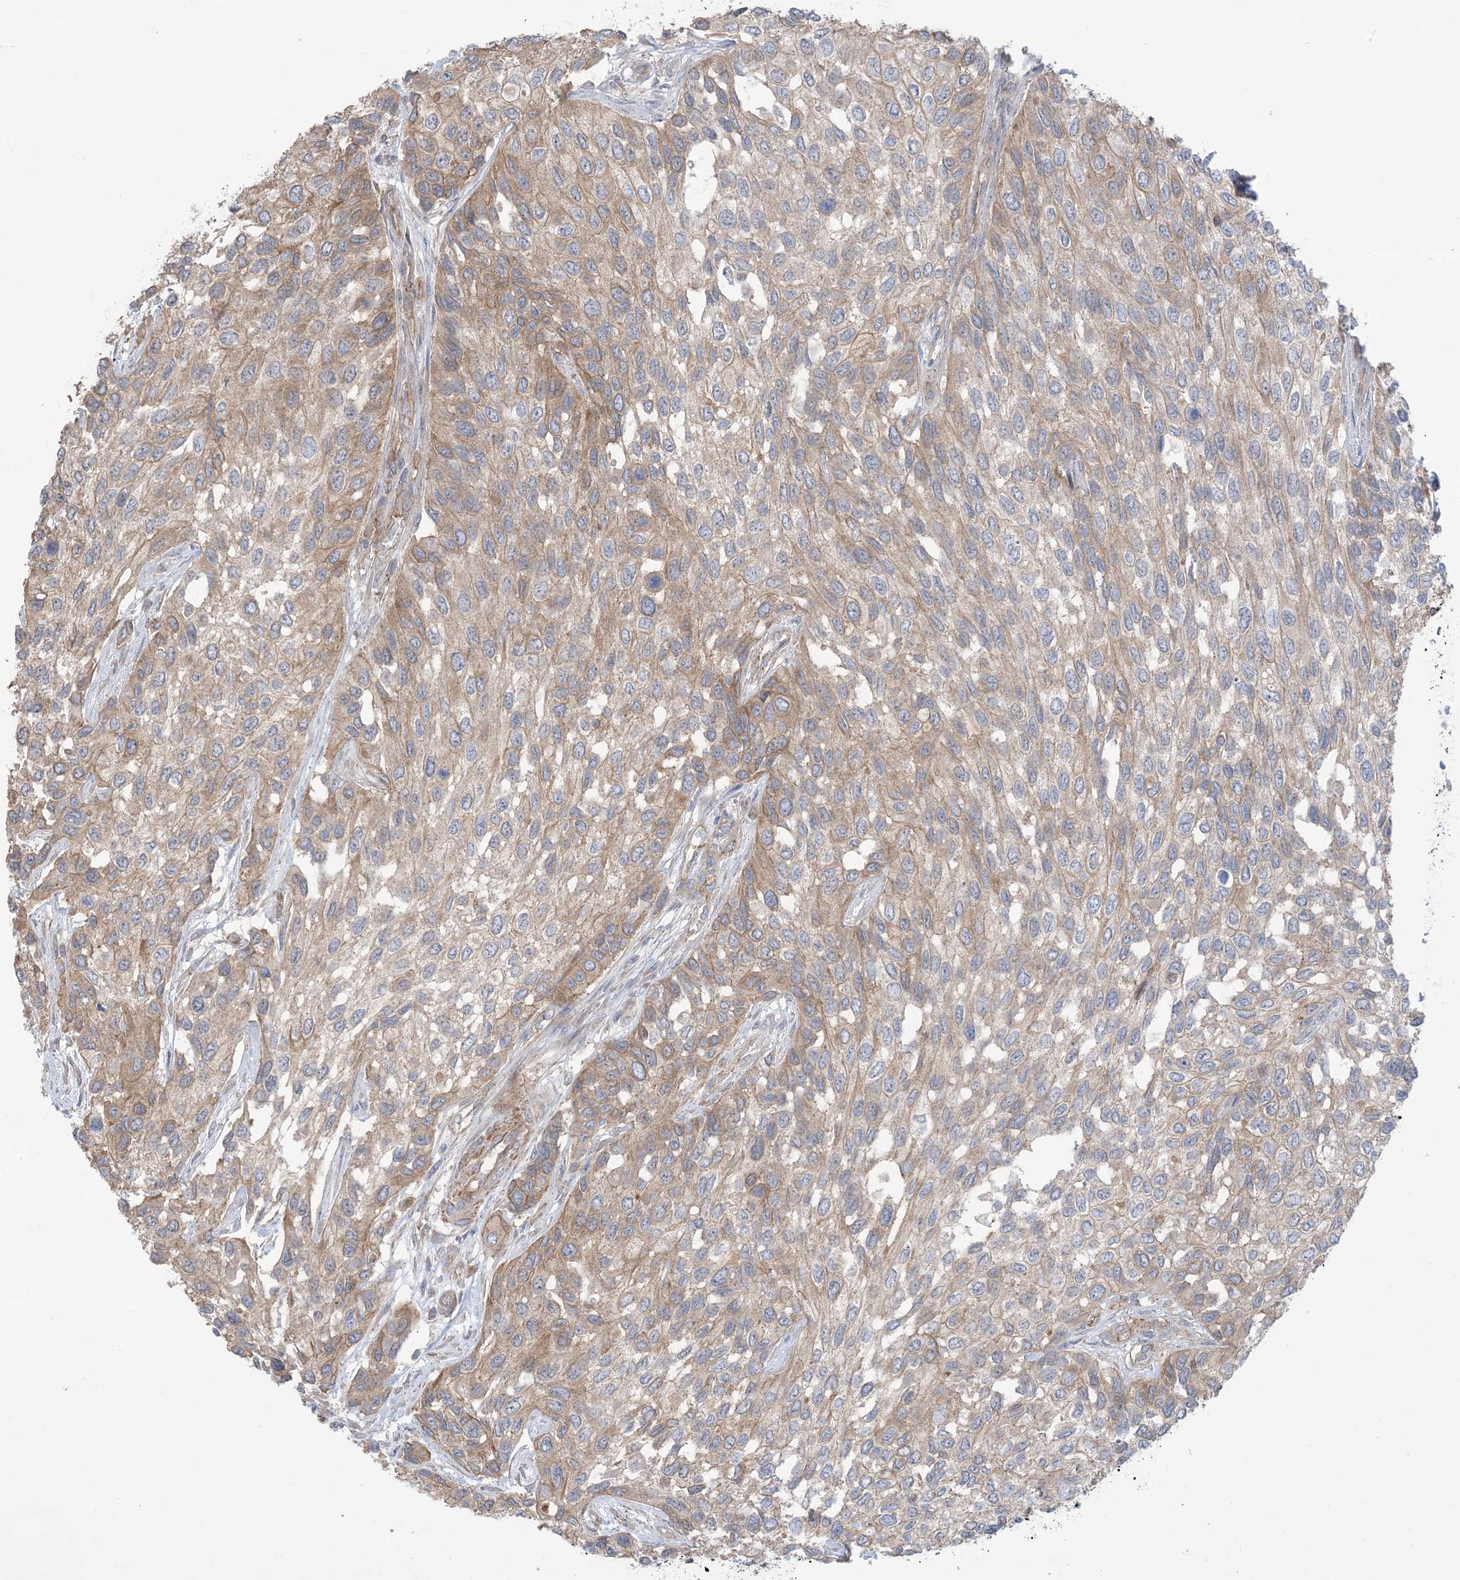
{"staining": {"intensity": "moderate", "quantity": ">75%", "location": "cytoplasmic/membranous"}, "tissue": "urothelial cancer", "cell_type": "Tumor cells", "image_type": "cancer", "snomed": [{"axis": "morphology", "description": "Normal tissue, NOS"}, {"axis": "morphology", "description": "Urothelial carcinoma, High grade"}, {"axis": "topography", "description": "Vascular tissue"}, {"axis": "topography", "description": "Urinary bladder"}], "caption": "IHC image of neoplastic tissue: urothelial cancer stained using IHC reveals medium levels of moderate protein expression localized specifically in the cytoplasmic/membranous of tumor cells, appearing as a cytoplasmic/membranous brown color.", "gene": "CCNY", "patient": {"sex": "female", "age": 56}}